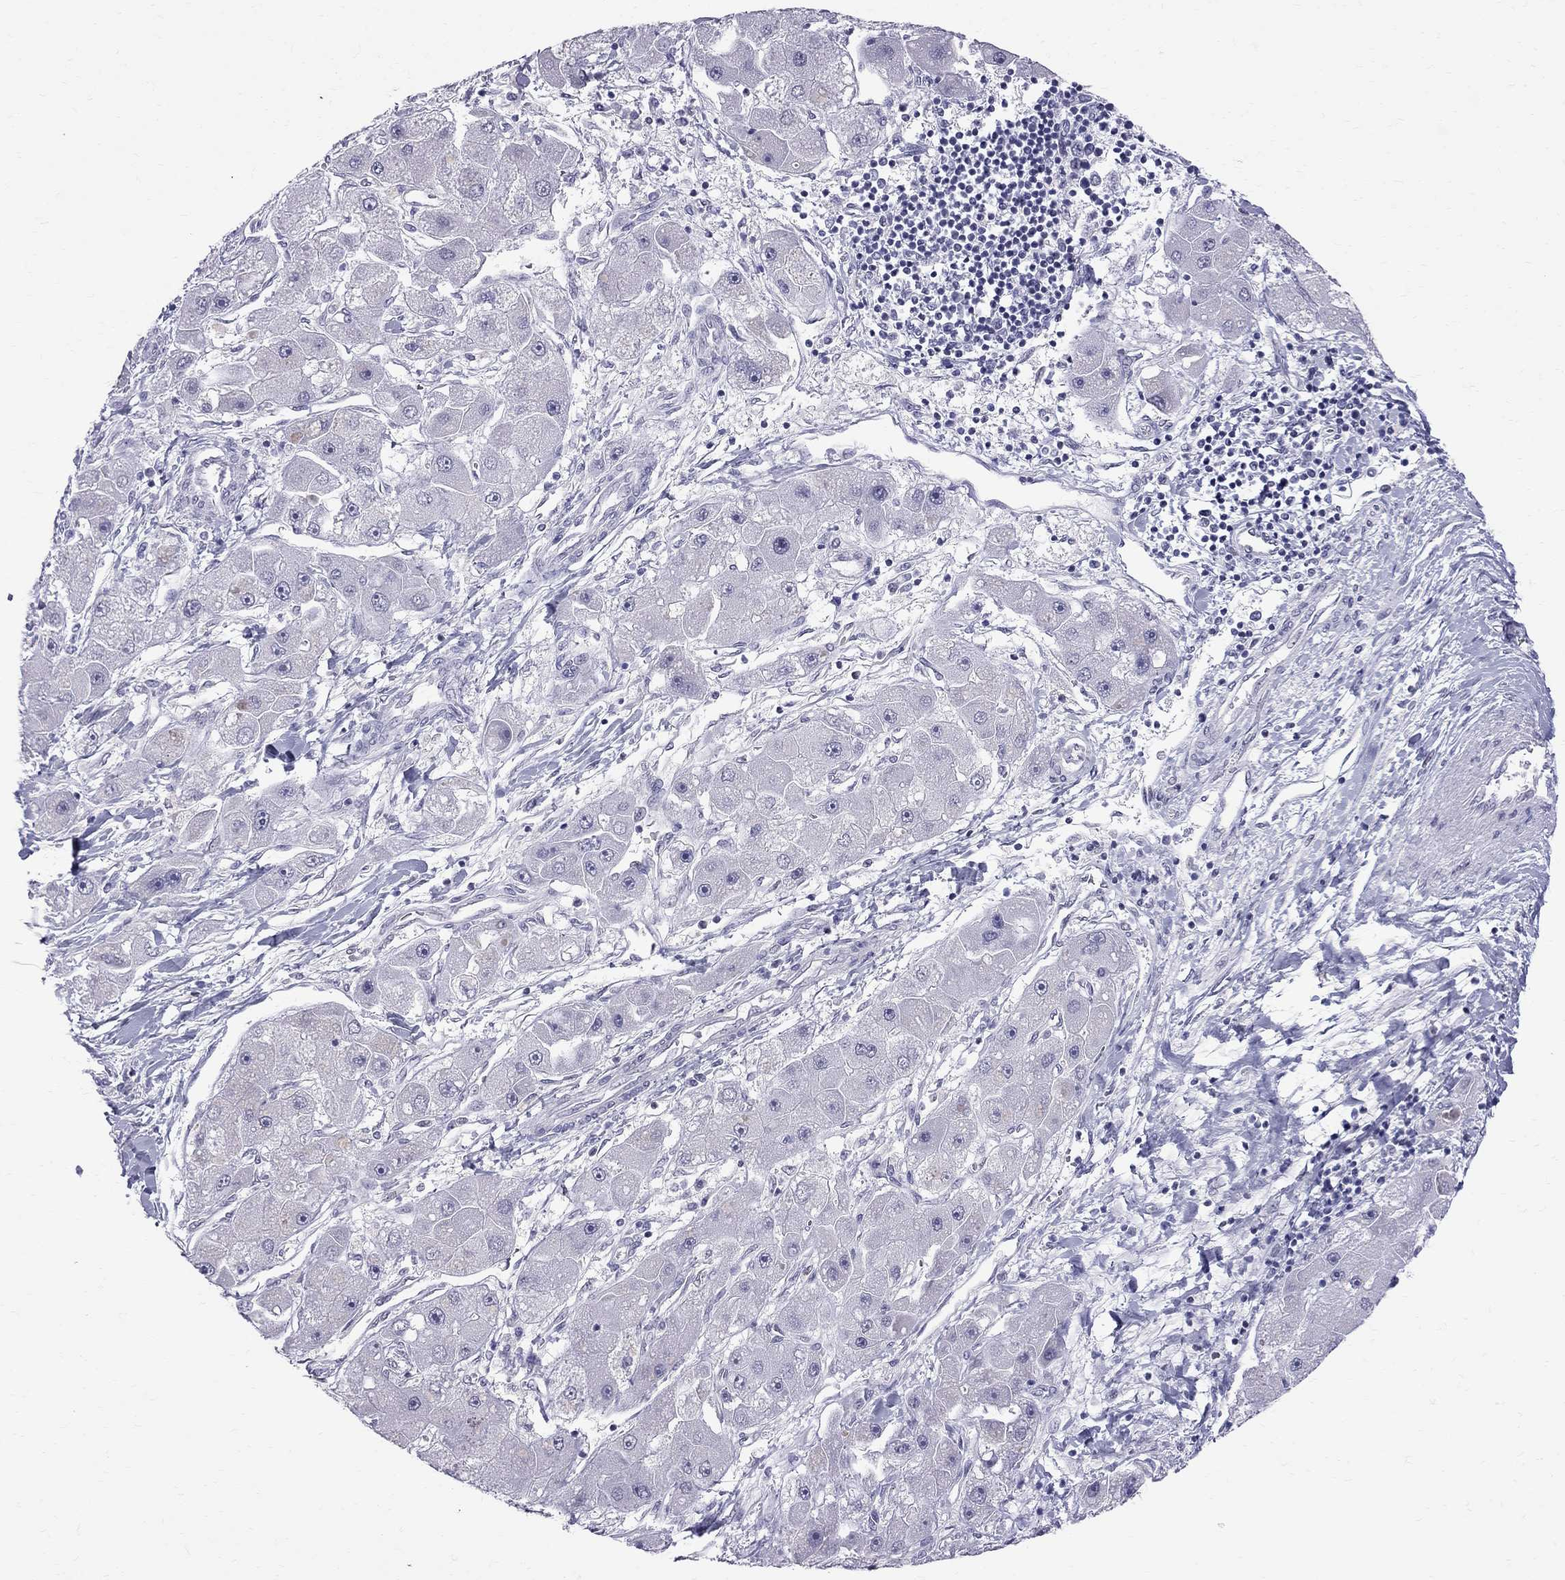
{"staining": {"intensity": "negative", "quantity": "none", "location": "none"}, "tissue": "liver cancer", "cell_type": "Tumor cells", "image_type": "cancer", "snomed": [{"axis": "morphology", "description": "Carcinoma, Hepatocellular, NOS"}, {"axis": "topography", "description": "Liver"}], "caption": "Immunohistochemistry (IHC) micrograph of neoplastic tissue: human liver cancer (hepatocellular carcinoma) stained with DAB exhibits no significant protein expression in tumor cells. (DAB (3,3'-diaminobenzidine) immunohistochemistry, high magnification).", "gene": "MUC15", "patient": {"sex": "male", "age": 24}}